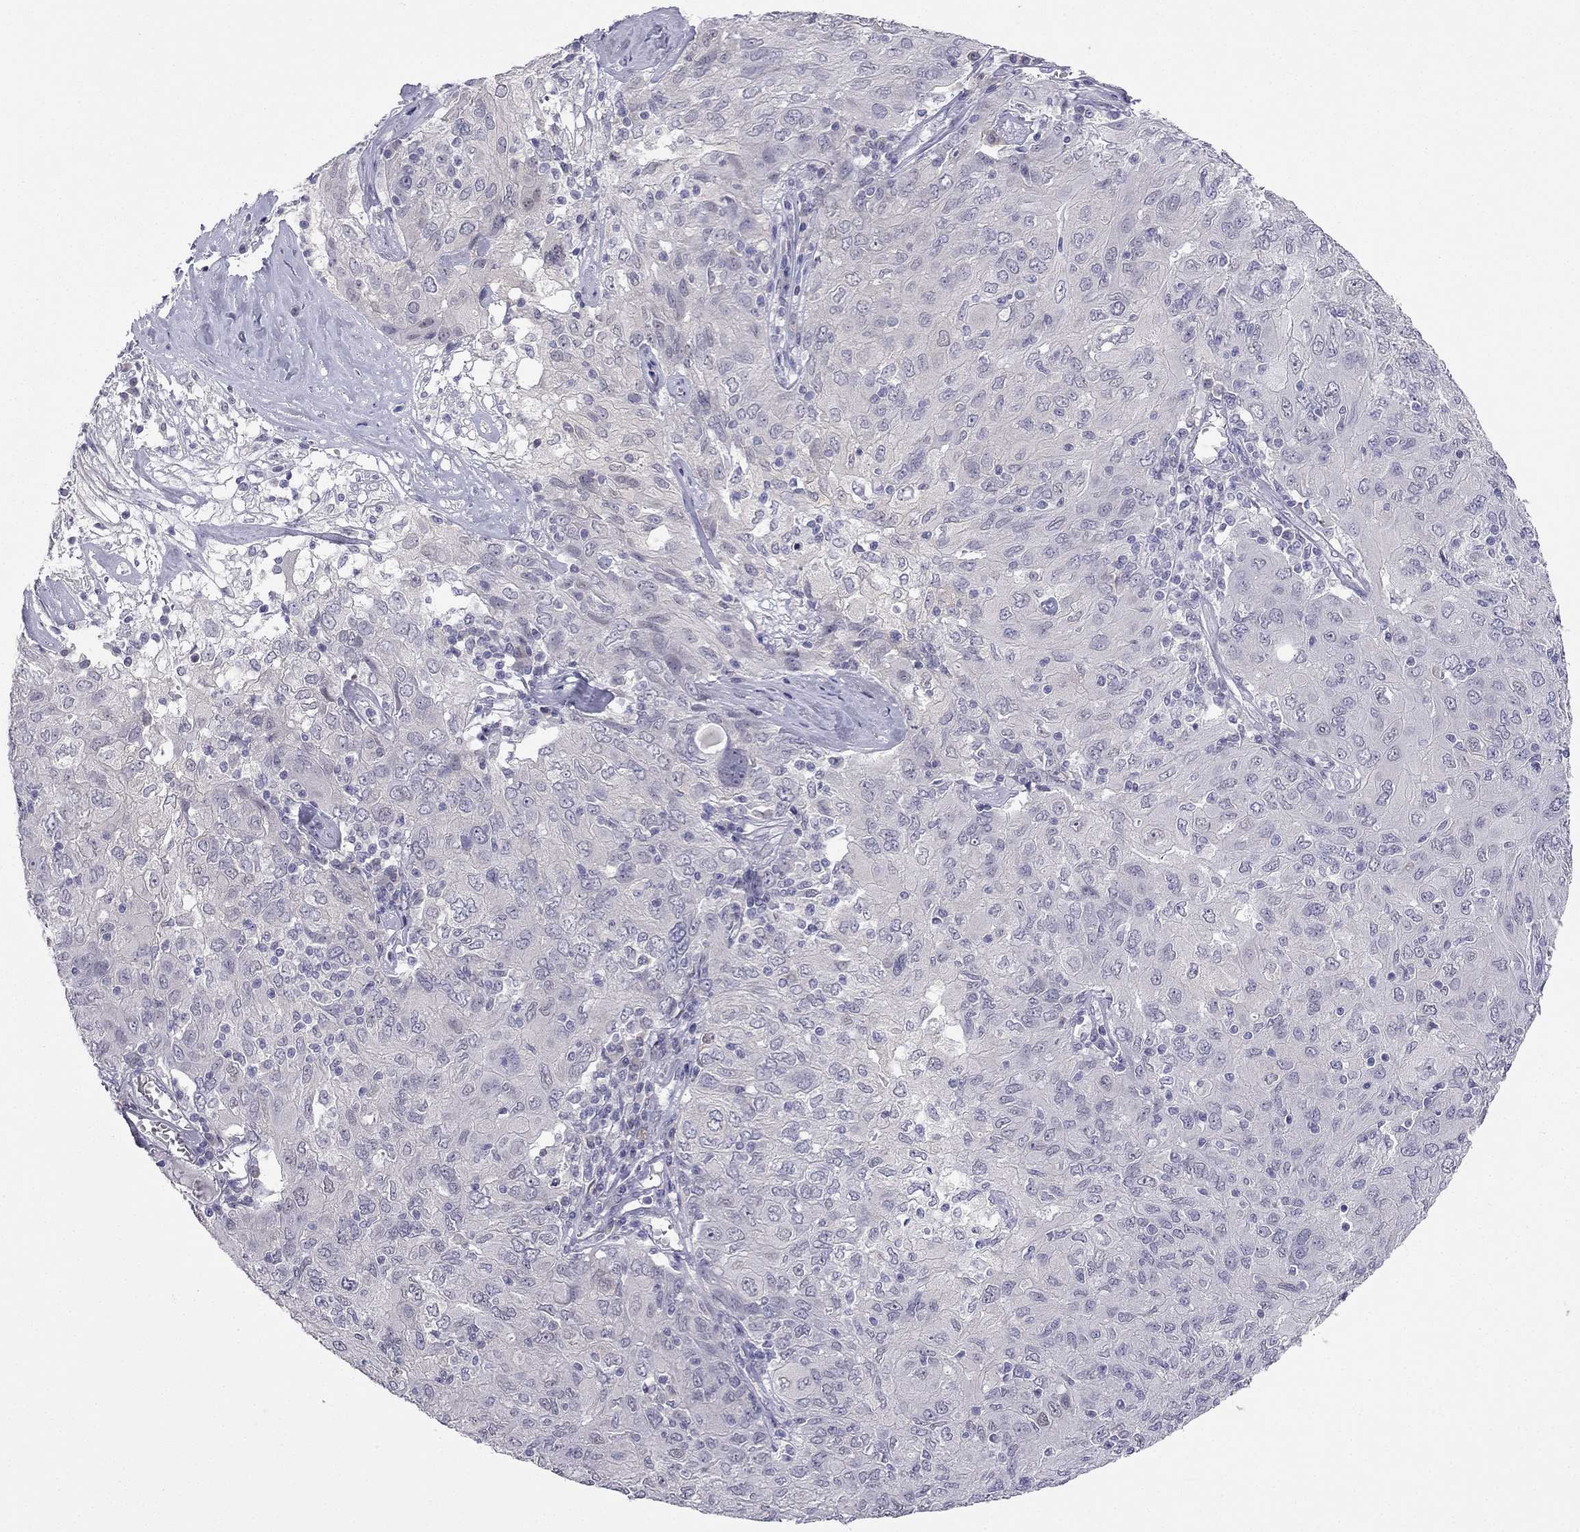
{"staining": {"intensity": "negative", "quantity": "none", "location": "none"}, "tissue": "ovarian cancer", "cell_type": "Tumor cells", "image_type": "cancer", "snomed": [{"axis": "morphology", "description": "Carcinoma, endometroid"}, {"axis": "topography", "description": "Ovary"}], "caption": "IHC of ovarian cancer (endometroid carcinoma) displays no staining in tumor cells. (DAB immunohistochemistry (IHC) visualized using brightfield microscopy, high magnification).", "gene": "C16orf89", "patient": {"sex": "female", "age": 50}}